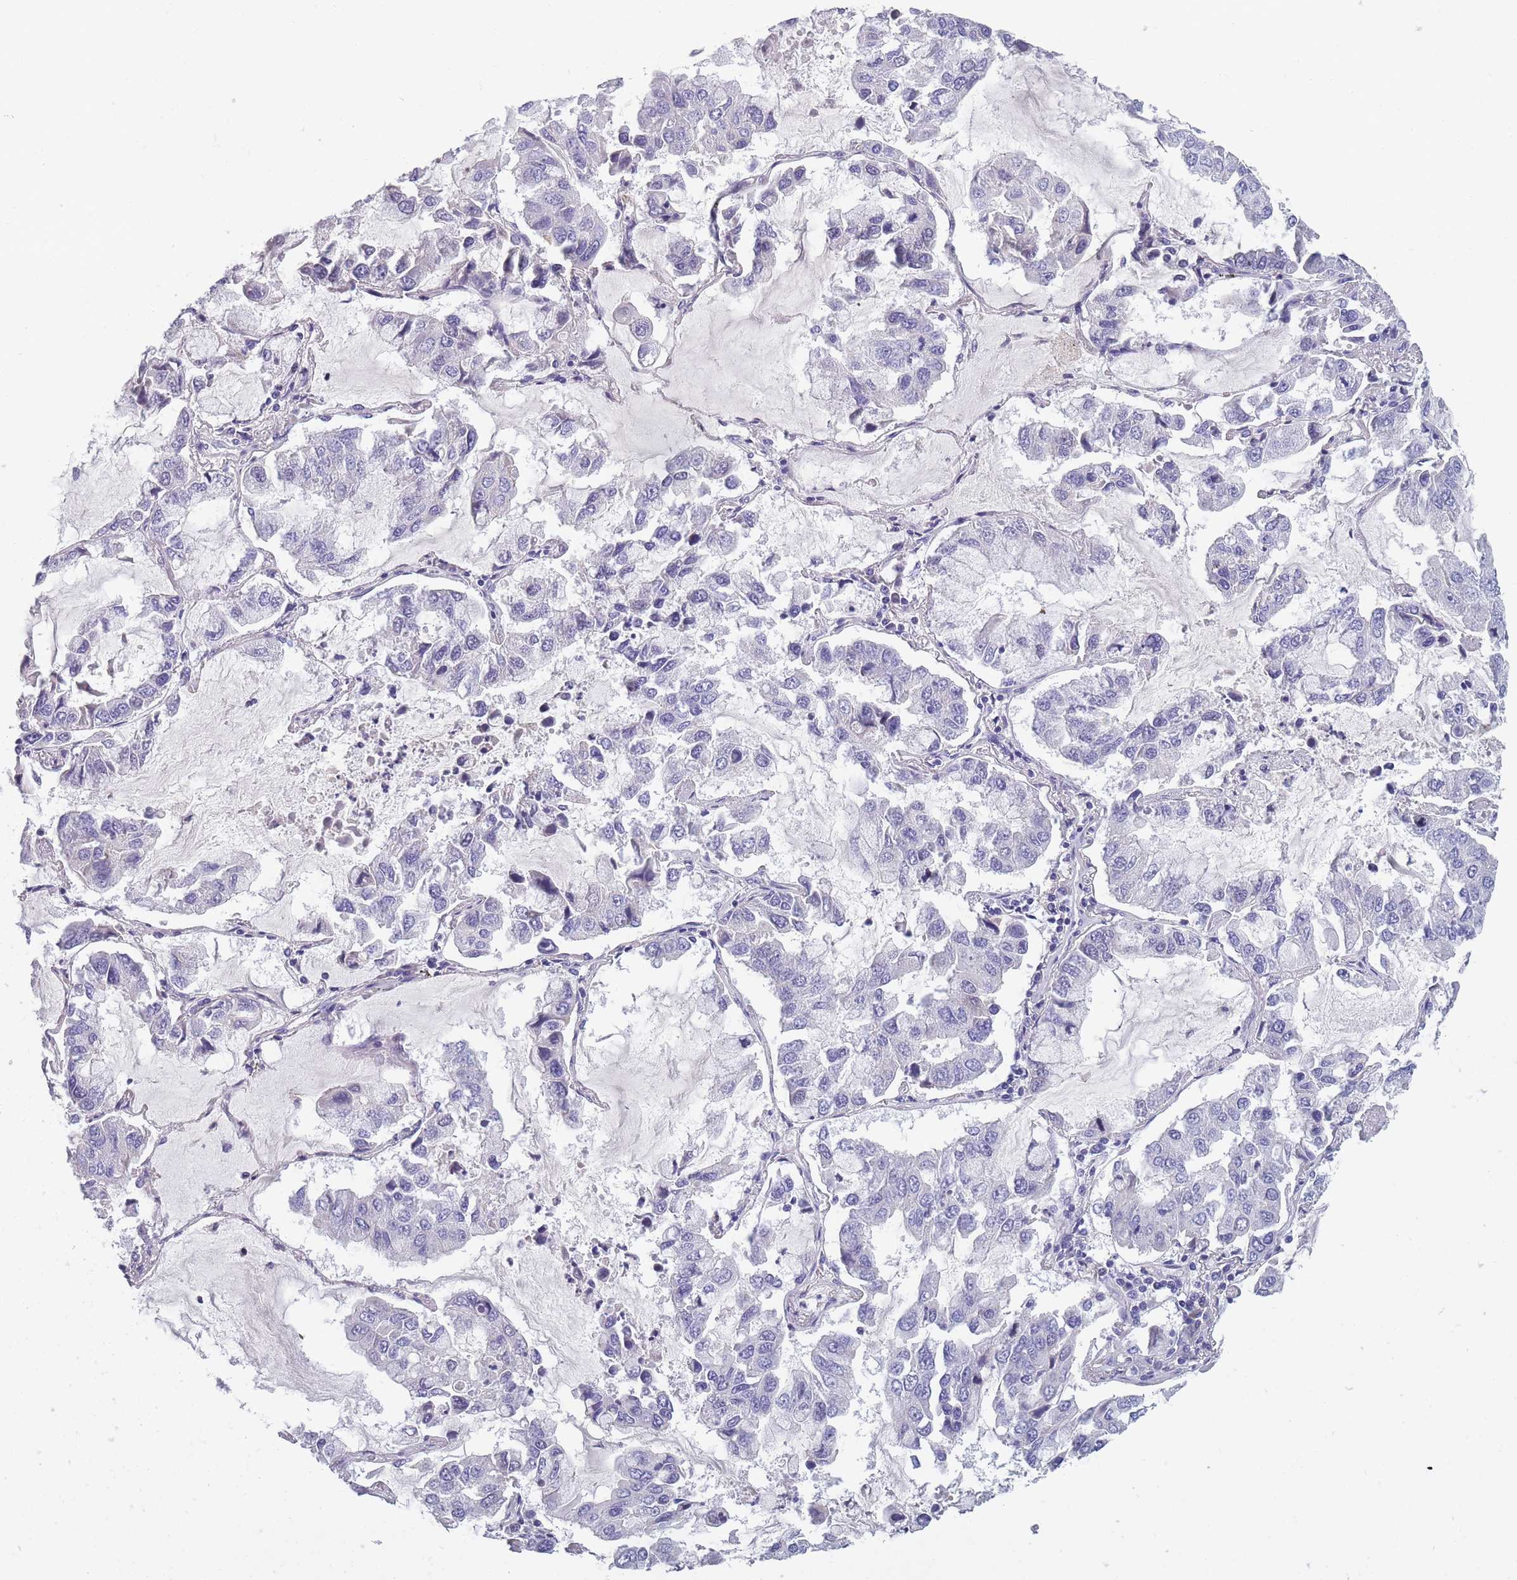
{"staining": {"intensity": "negative", "quantity": "none", "location": "none"}, "tissue": "lung cancer", "cell_type": "Tumor cells", "image_type": "cancer", "snomed": [{"axis": "morphology", "description": "Adenocarcinoma, NOS"}, {"axis": "topography", "description": "Lung"}], "caption": "High power microscopy histopathology image of an immunohistochemistry histopathology image of adenocarcinoma (lung), revealing no significant positivity in tumor cells. The staining is performed using DAB (3,3'-diaminobenzidine) brown chromogen with nuclei counter-stained in using hematoxylin.", "gene": "OR4C5", "patient": {"sex": "male", "age": 64}}